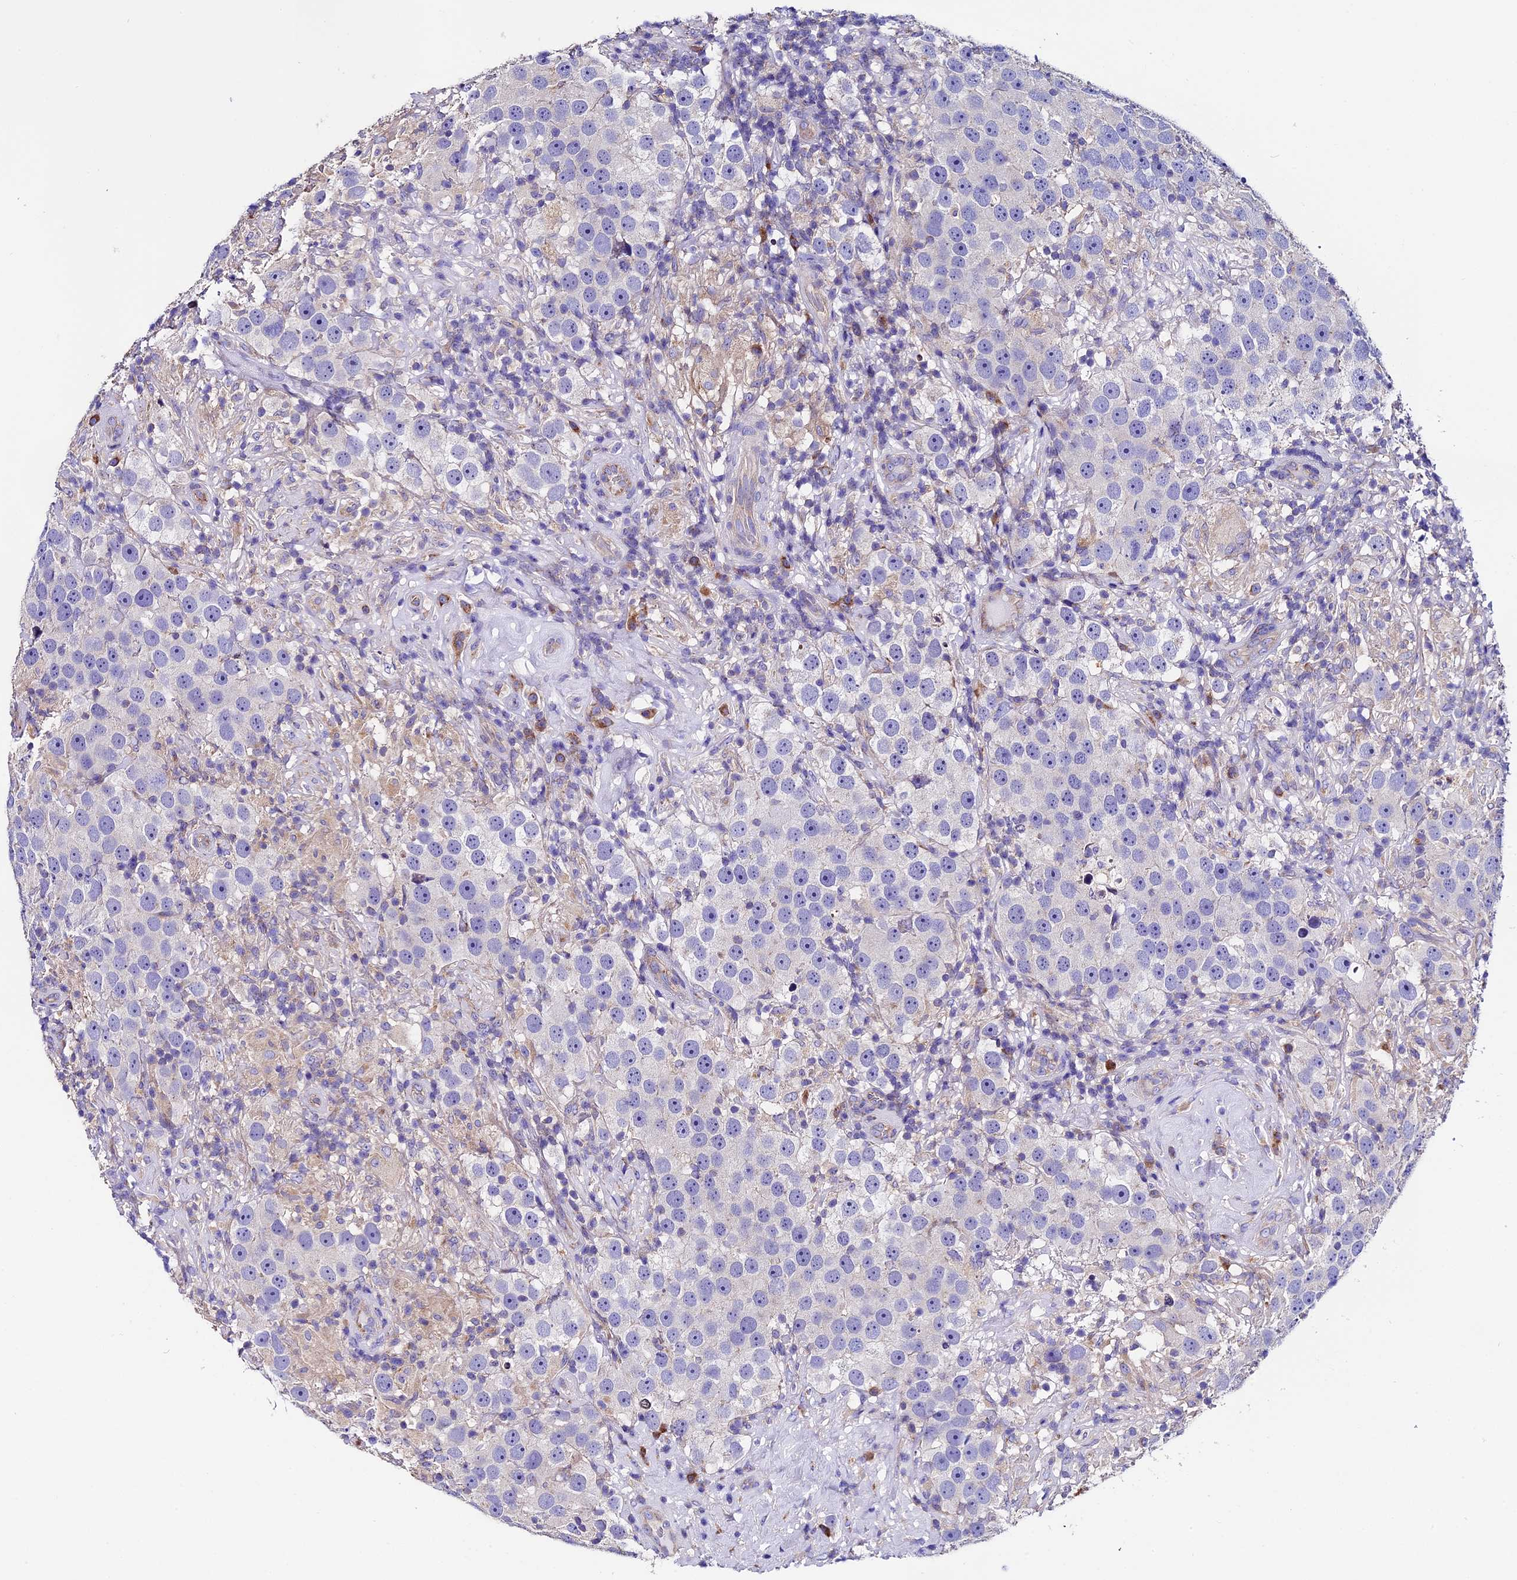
{"staining": {"intensity": "negative", "quantity": "none", "location": "none"}, "tissue": "testis cancer", "cell_type": "Tumor cells", "image_type": "cancer", "snomed": [{"axis": "morphology", "description": "Seminoma, NOS"}, {"axis": "topography", "description": "Testis"}], "caption": "Protein analysis of testis cancer (seminoma) shows no significant positivity in tumor cells. The staining is performed using DAB (3,3'-diaminobenzidine) brown chromogen with nuclei counter-stained in using hematoxylin.", "gene": "COMTD1", "patient": {"sex": "male", "age": 49}}